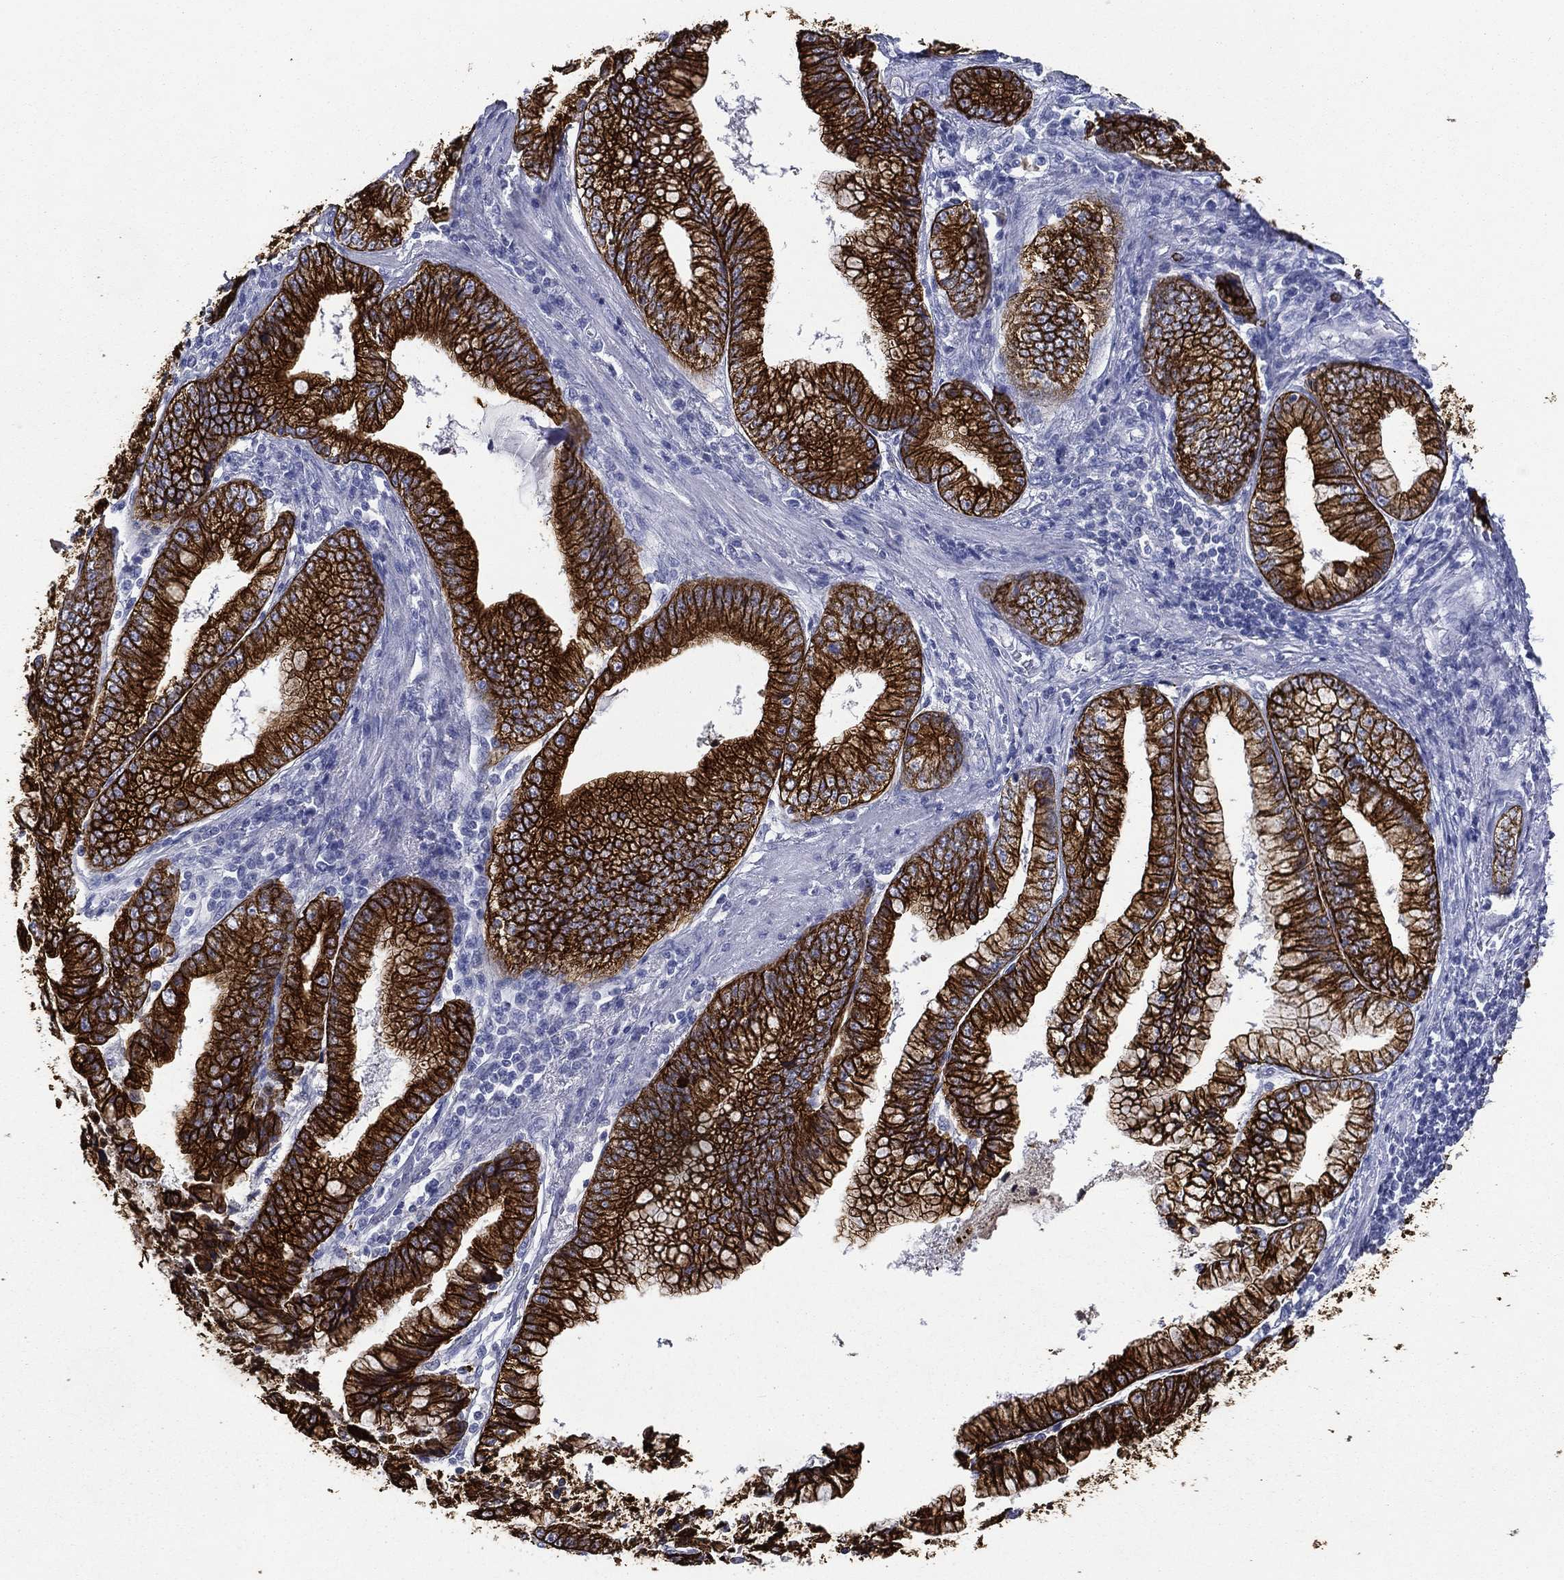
{"staining": {"intensity": "strong", "quantity": ">75%", "location": "cytoplasmic/membranous"}, "tissue": "stomach cancer", "cell_type": "Tumor cells", "image_type": "cancer", "snomed": [{"axis": "morphology", "description": "Adenocarcinoma, NOS"}, {"axis": "topography", "description": "Stomach, upper"}], "caption": "This photomicrograph exhibits stomach adenocarcinoma stained with immunohistochemistry (IHC) to label a protein in brown. The cytoplasmic/membranous of tumor cells show strong positivity for the protein. Nuclei are counter-stained blue.", "gene": "KRT7", "patient": {"sex": "female", "age": 74}}